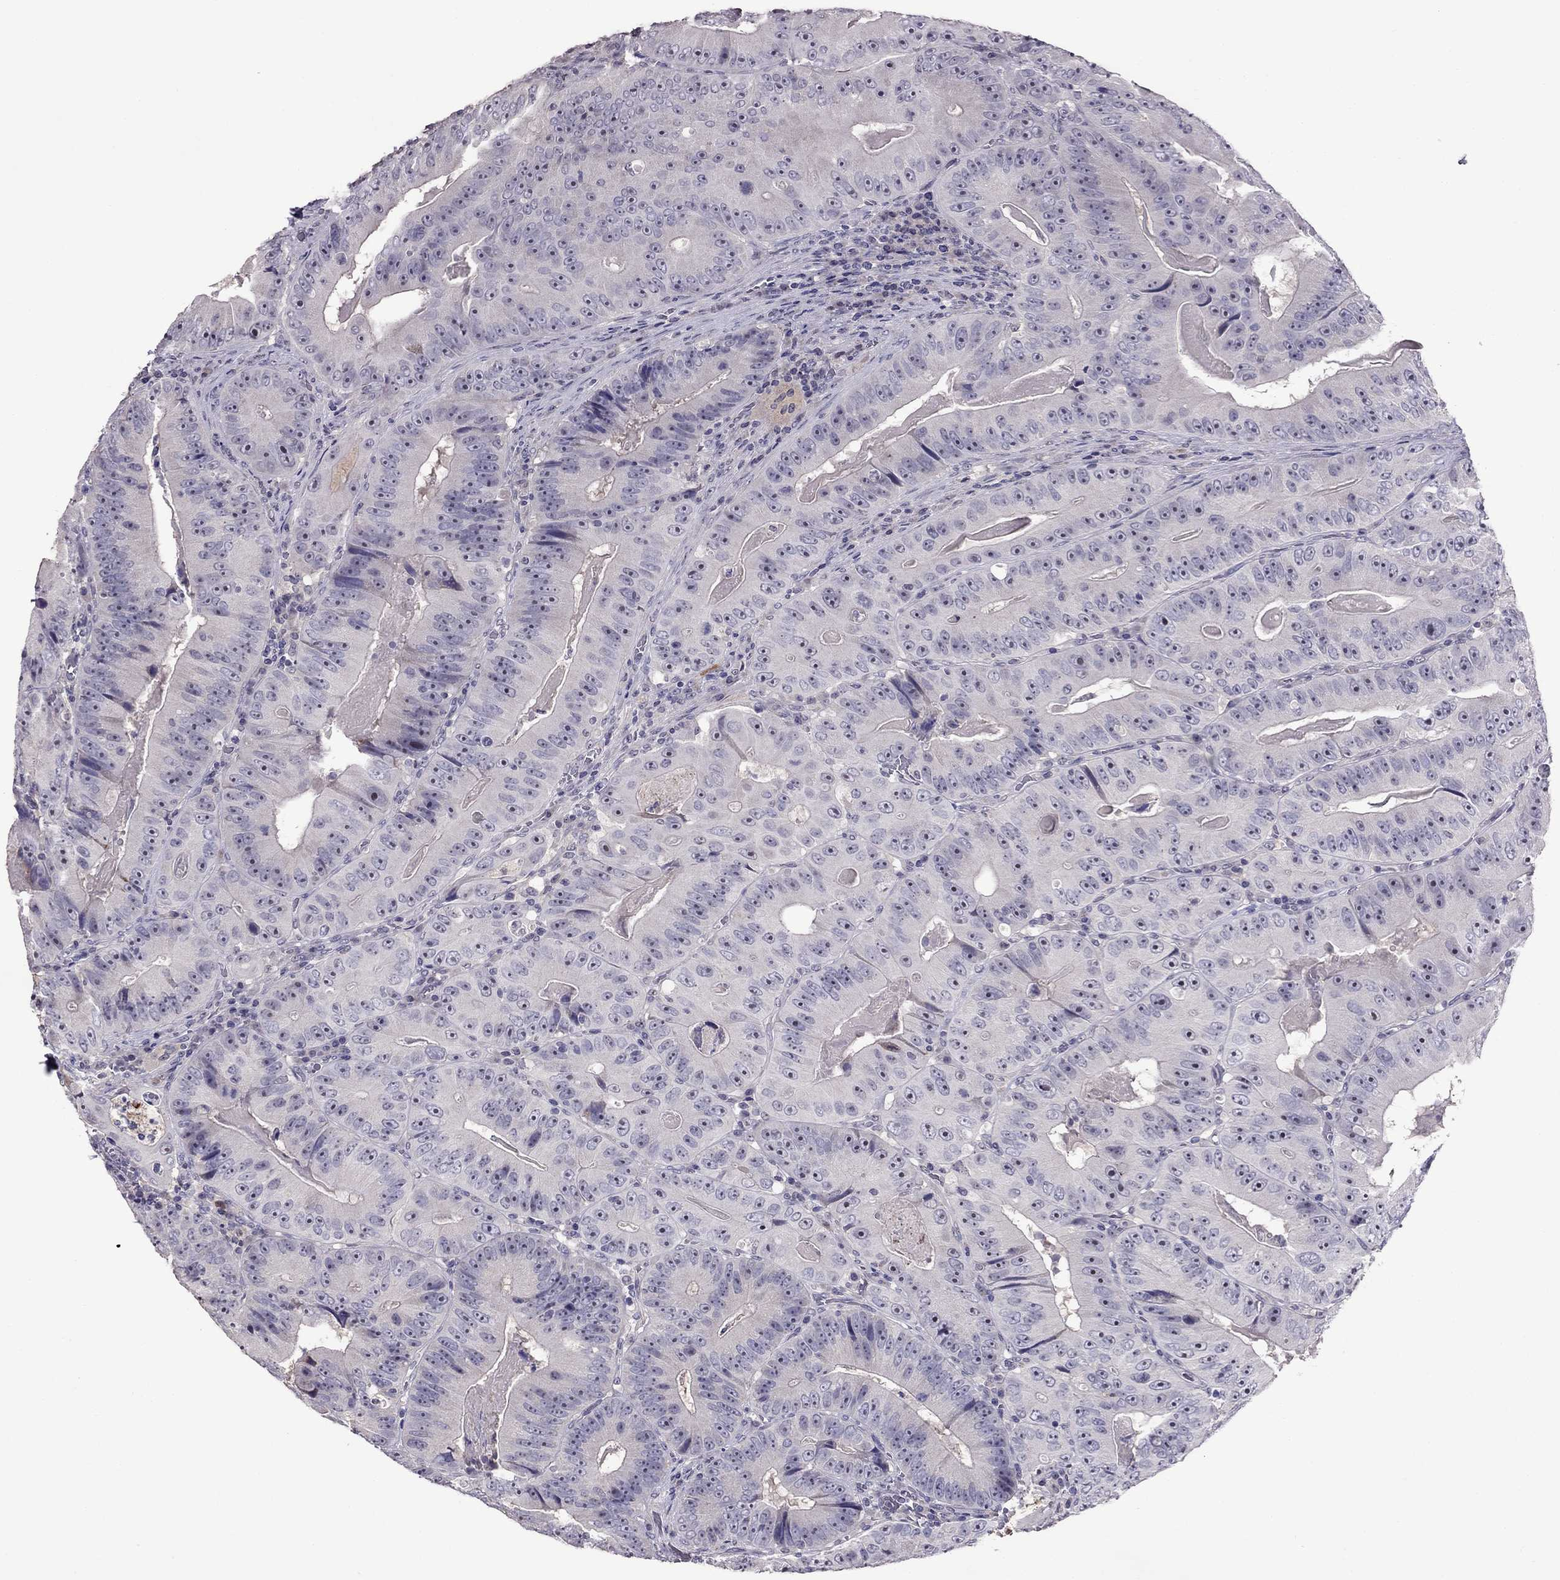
{"staining": {"intensity": "negative", "quantity": "none", "location": "none"}, "tissue": "colorectal cancer", "cell_type": "Tumor cells", "image_type": "cancer", "snomed": [{"axis": "morphology", "description": "Adenocarcinoma, NOS"}, {"axis": "topography", "description": "Colon"}], "caption": "Adenocarcinoma (colorectal) was stained to show a protein in brown. There is no significant staining in tumor cells.", "gene": "LRRC46", "patient": {"sex": "female", "age": 86}}